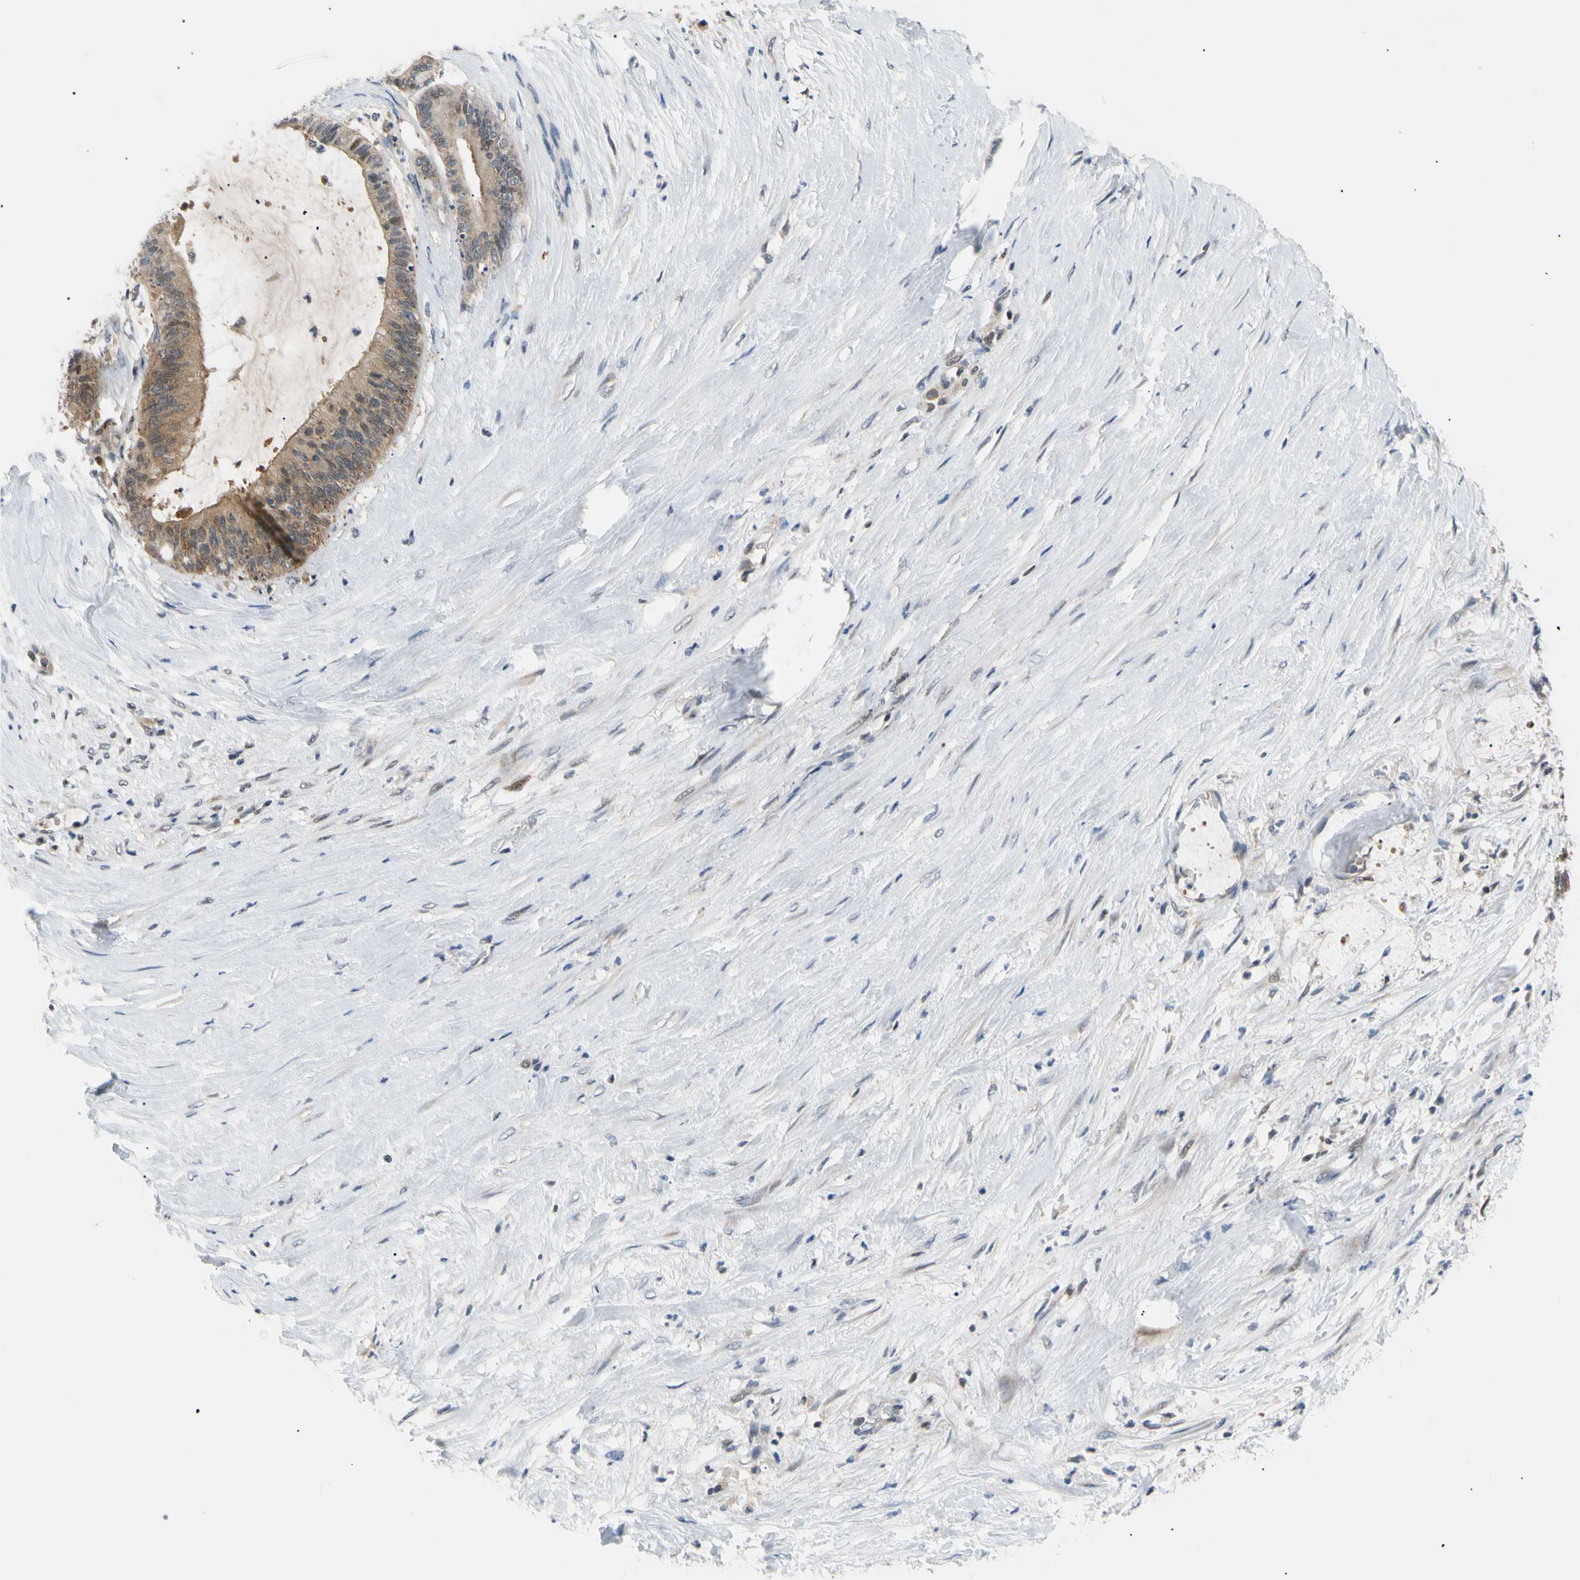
{"staining": {"intensity": "moderate", "quantity": ">75%", "location": "cytoplasmic/membranous"}, "tissue": "liver cancer", "cell_type": "Tumor cells", "image_type": "cancer", "snomed": [{"axis": "morphology", "description": "Cholangiocarcinoma"}, {"axis": "topography", "description": "Liver"}], "caption": "This is a photomicrograph of immunohistochemistry staining of liver cancer (cholangiocarcinoma), which shows moderate staining in the cytoplasmic/membranous of tumor cells.", "gene": "SEC23B", "patient": {"sex": "female", "age": 73}}